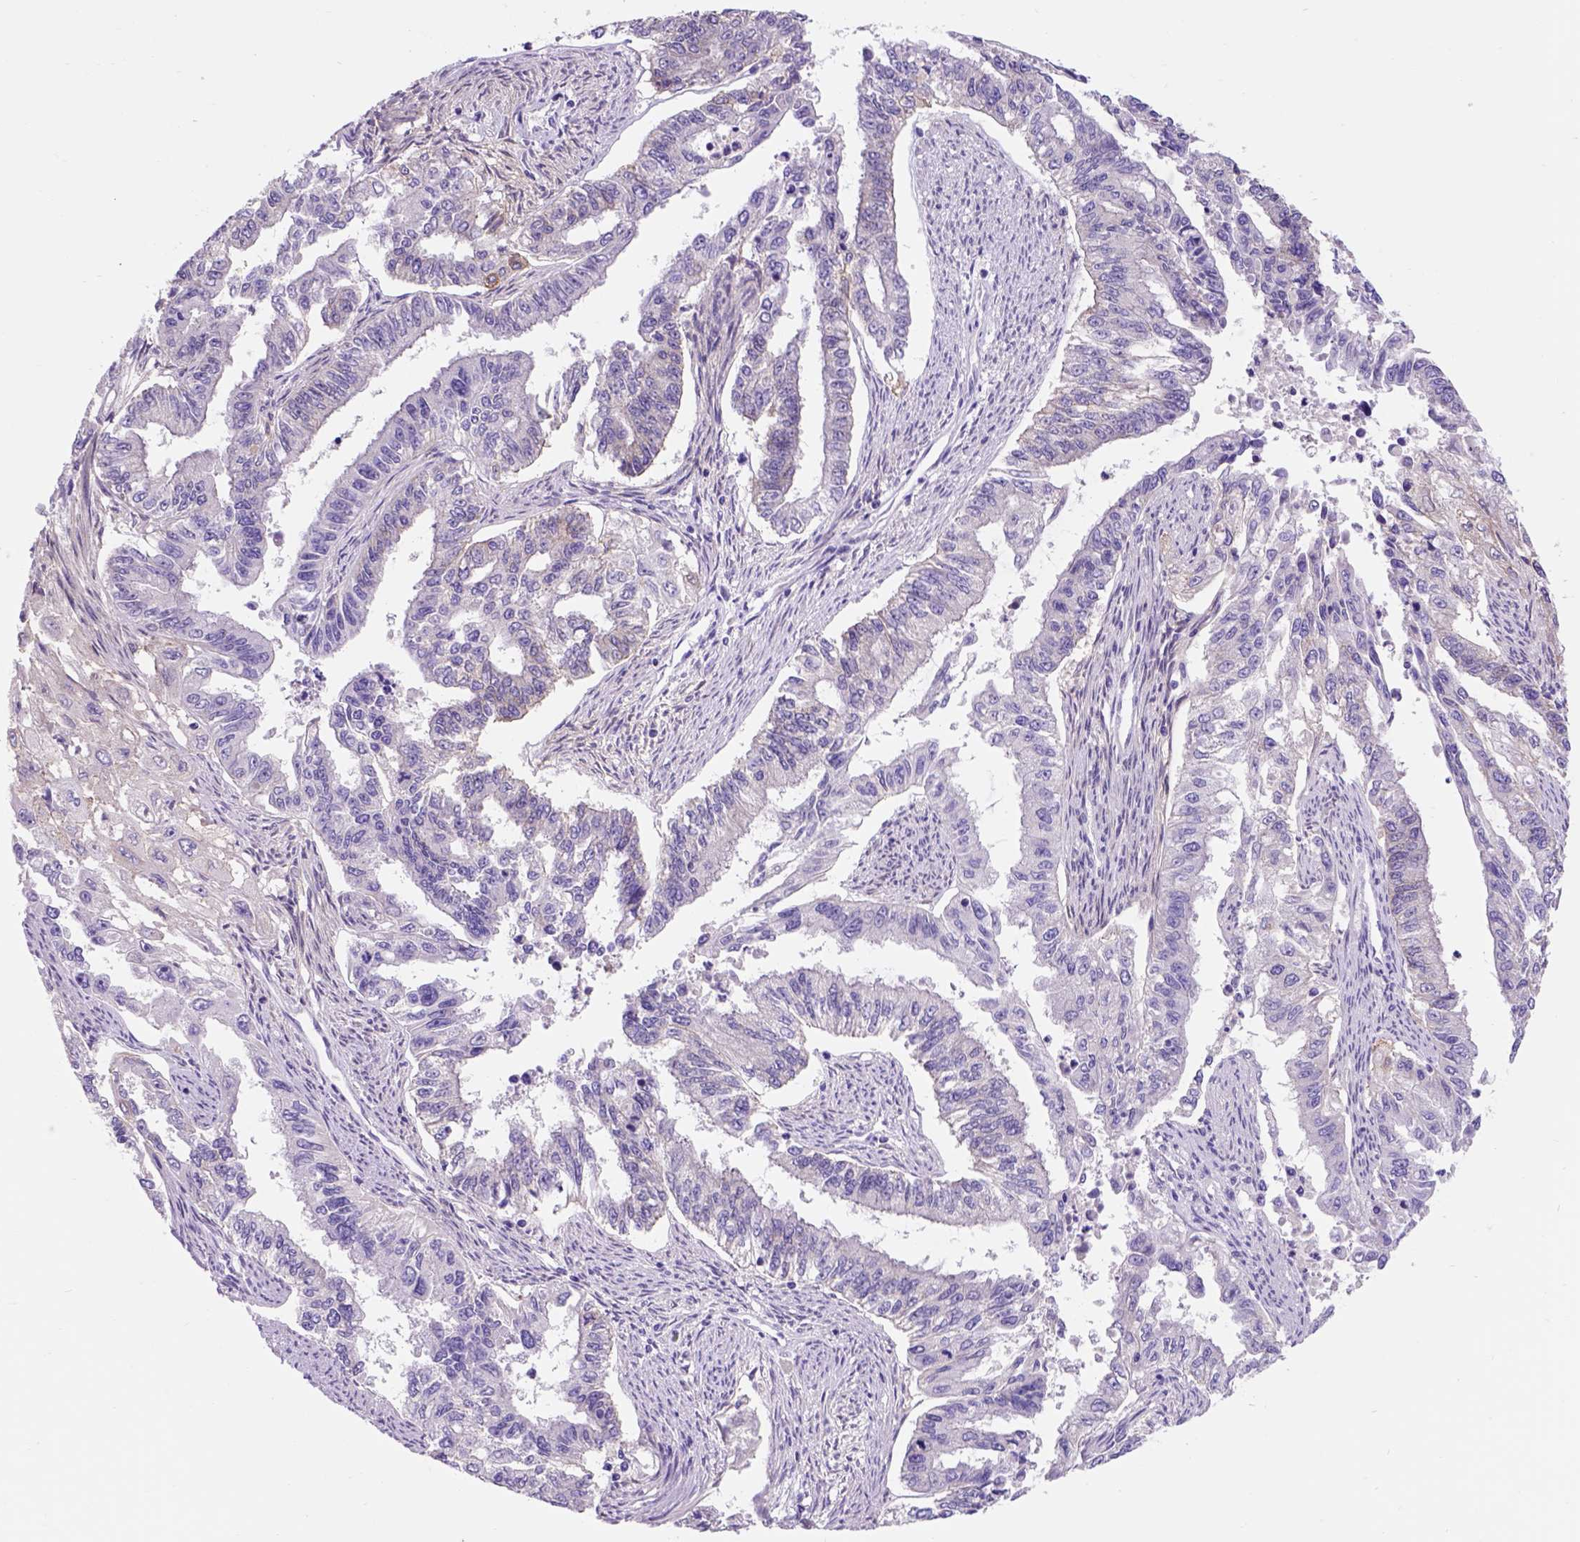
{"staining": {"intensity": "negative", "quantity": "none", "location": "none"}, "tissue": "endometrial cancer", "cell_type": "Tumor cells", "image_type": "cancer", "snomed": [{"axis": "morphology", "description": "Adenocarcinoma, NOS"}, {"axis": "topography", "description": "Uterus"}], "caption": "DAB (3,3'-diaminobenzidine) immunohistochemical staining of human endometrial adenocarcinoma exhibits no significant staining in tumor cells.", "gene": "EGFR", "patient": {"sex": "female", "age": 59}}